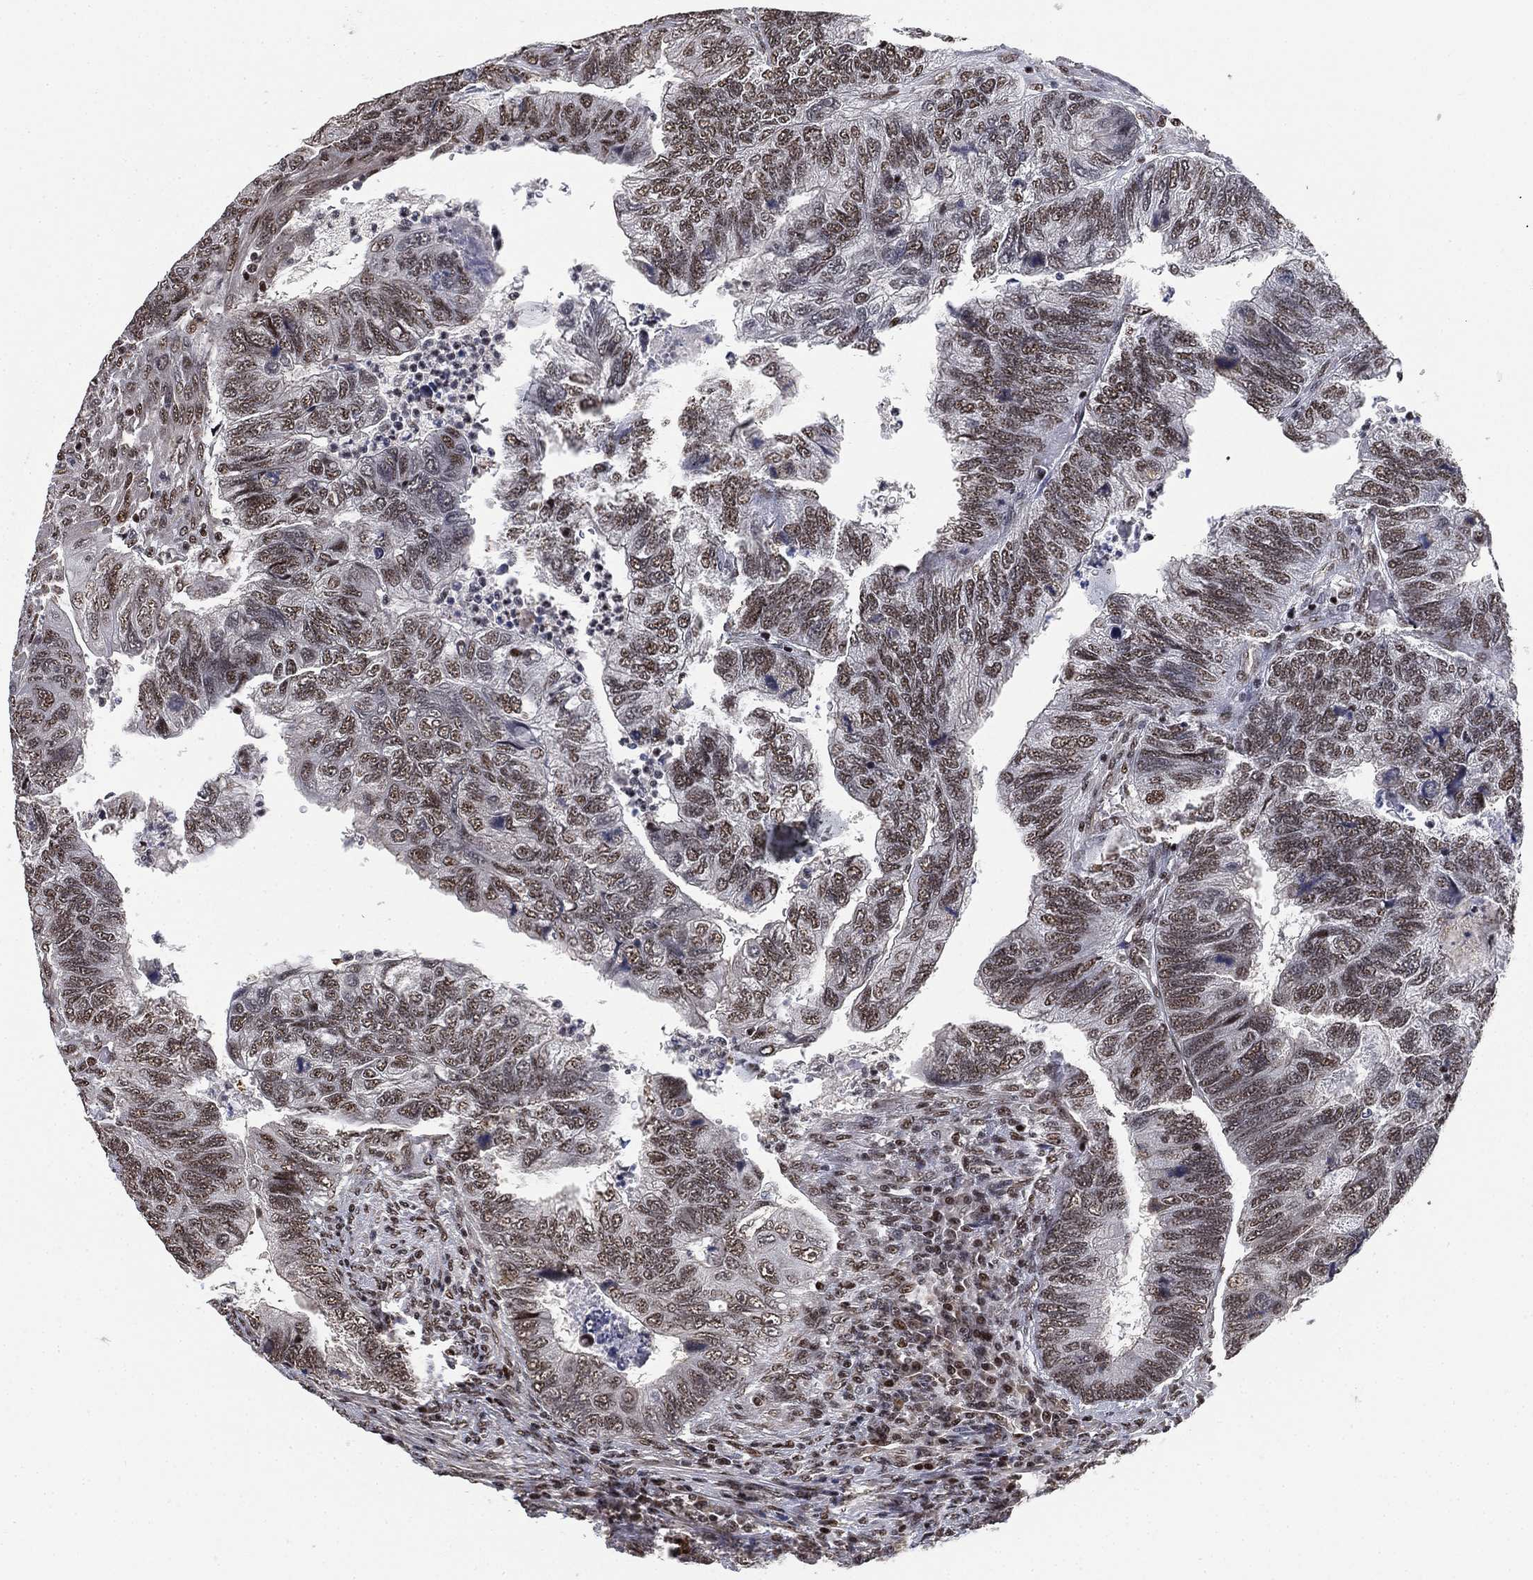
{"staining": {"intensity": "weak", "quantity": "25%-75%", "location": "nuclear"}, "tissue": "colorectal cancer", "cell_type": "Tumor cells", "image_type": "cancer", "snomed": [{"axis": "morphology", "description": "Adenocarcinoma, NOS"}, {"axis": "topography", "description": "Colon"}], "caption": "Weak nuclear protein expression is identified in about 25%-75% of tumor cells in colorectal cancer (adenocarcinoma).", "gene": "ZSCAN30", "patient": {"sex": "female", "age": 67}}